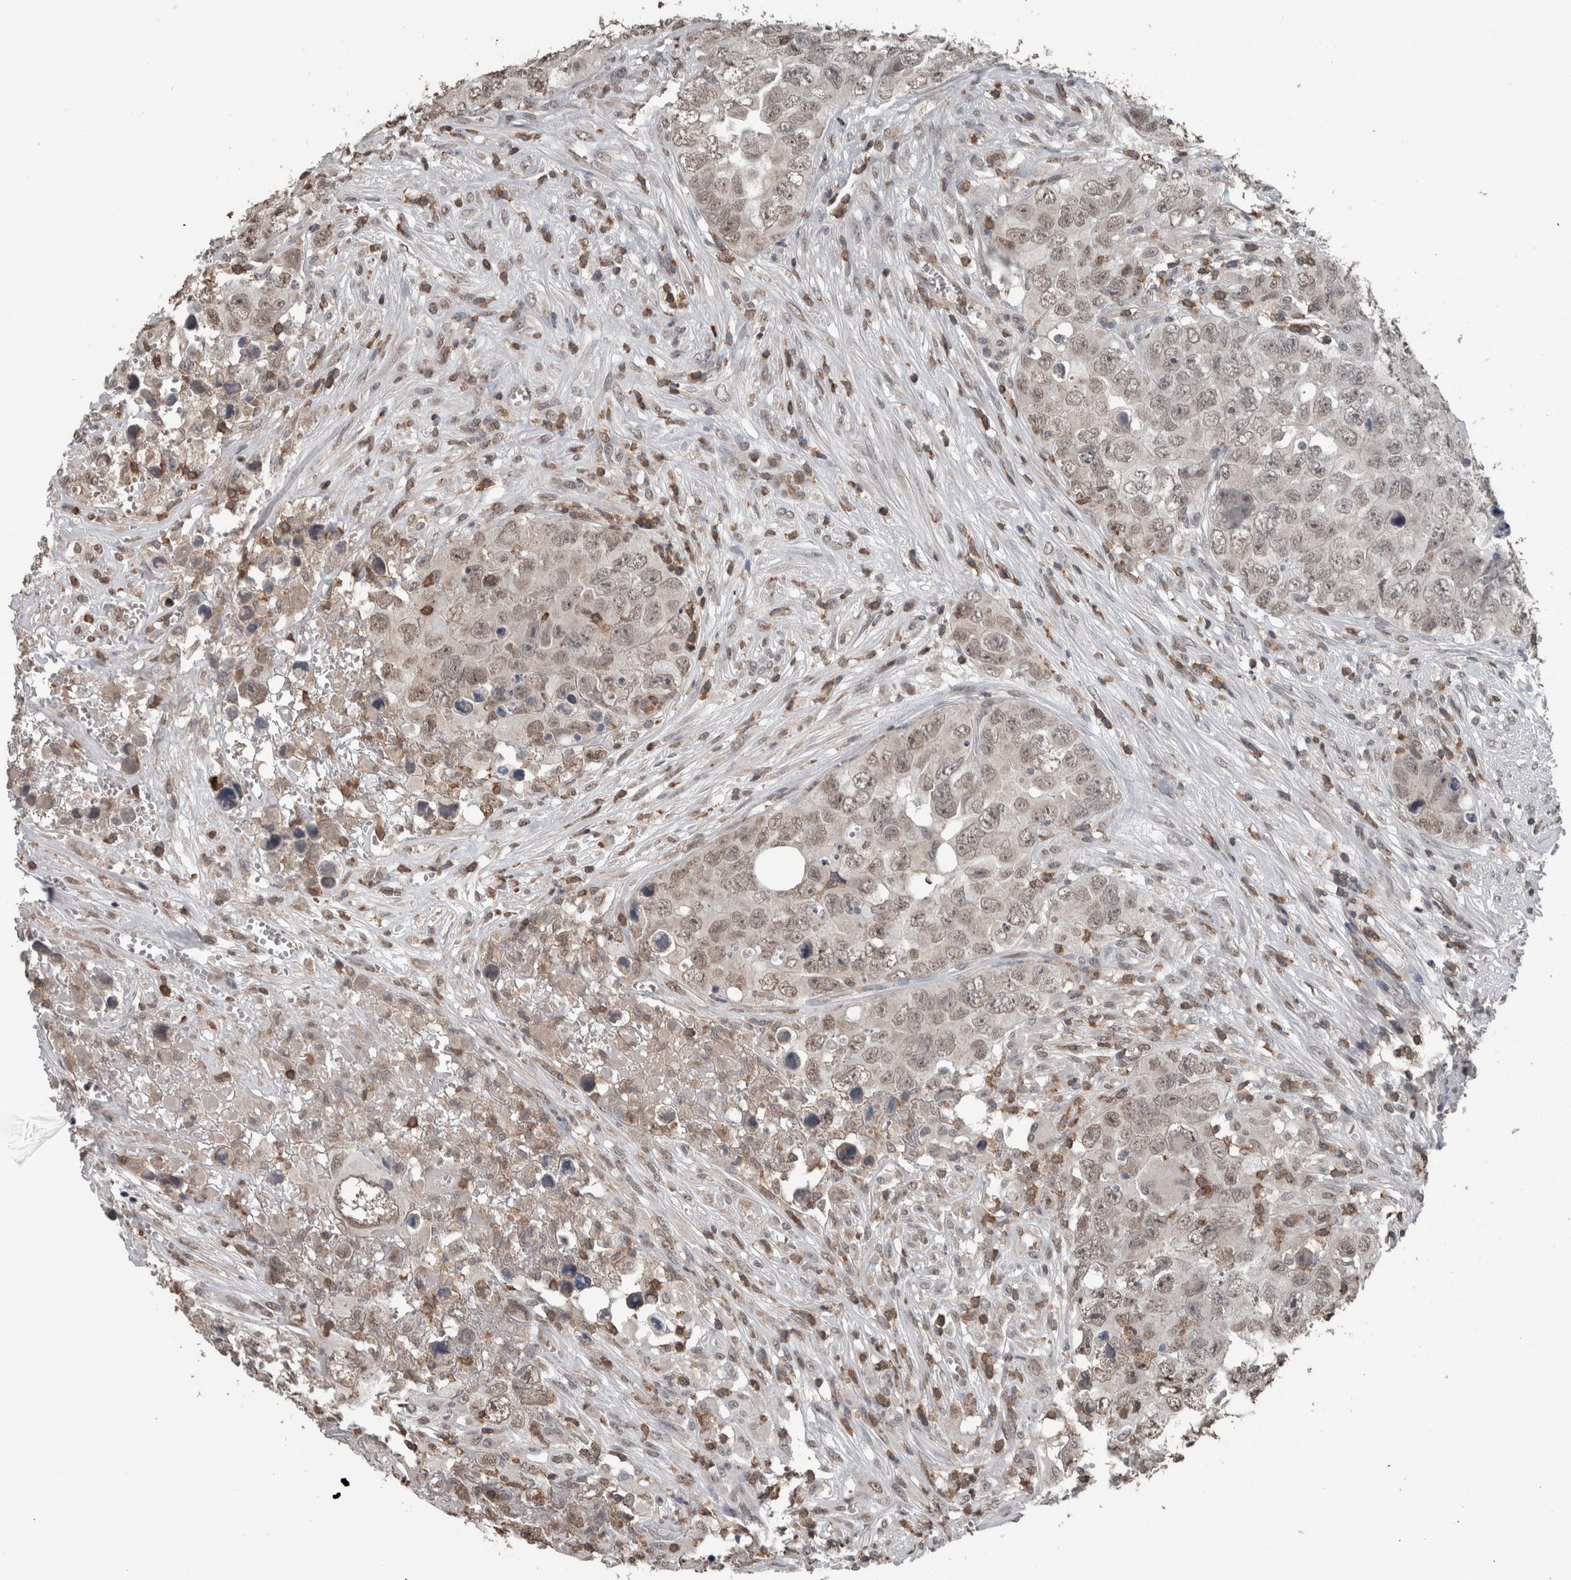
{"staining": {"intensity": "weak", "quantity": "25%-75%", "location": "nuclear"}, "tissue": "testis cancer", "cell_type": "Tumor cells", "image_type": "cancer", "snomed": [{"axis": "morphology", "description": "Seminoma, NOS"}, {"axis": "morphology", "description": "Carcinoma, Embryonal, NOS"}, {"axis": "topography", "description": "Testis"}], "caption": "Immunohistochemistry (IHC) of human embryonal carcinoma (testis) reveals low levels of weak nuclear staining in about 25%-75% of tumor cells.", "gene": "MAFF", "patient": {"sex": "male", "age": 43}}